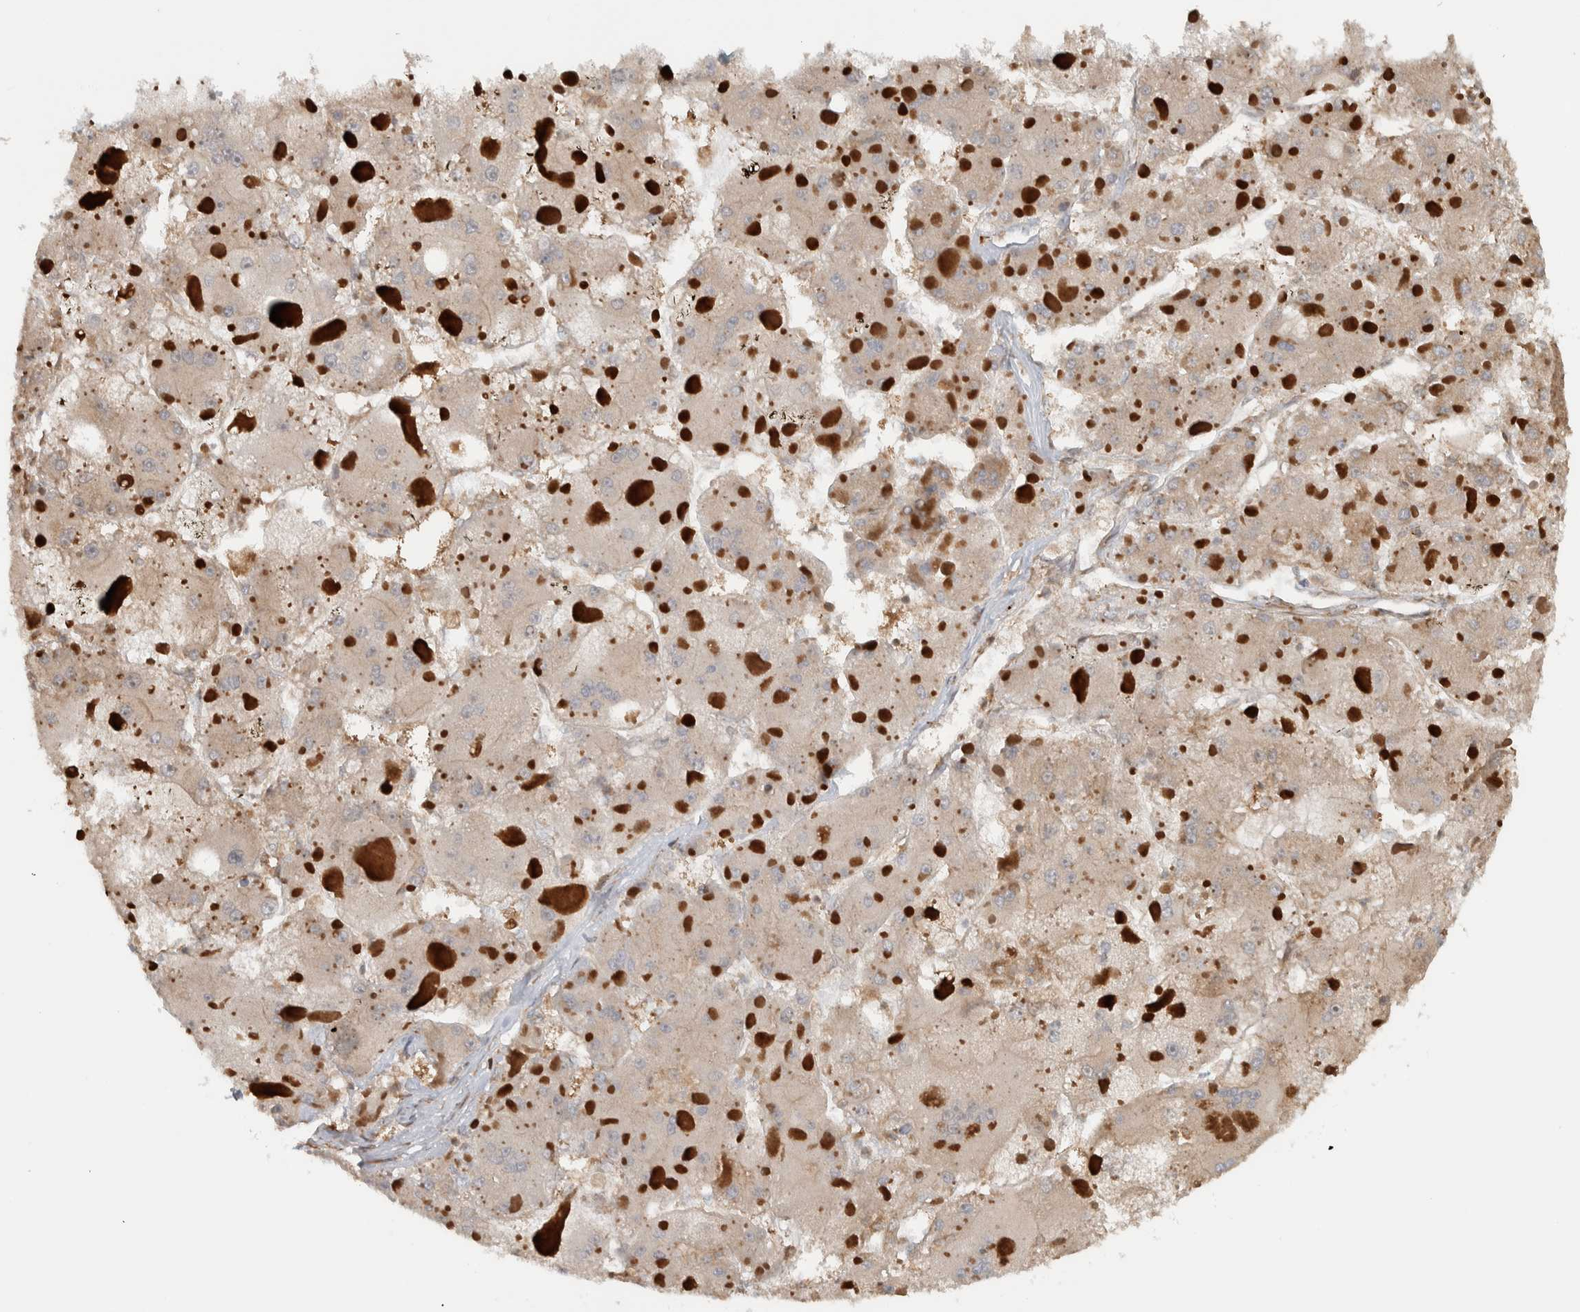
{"staining": {"intensity": "negative", "quantity": "none", "location": "none"}, "tissue": "liver cancer", "cell_type": "Tumor cells", "image_type": "cancer", "snomed": [{"axis": "morphology", "description": "Carcinoma, Hepatocellular, NOS"}, {"axis": "topography", "description": "Liver"}], "caption": "The immunohistochemistry (IHC) histopathology image has no significant expression in tumor cells of liver cancer (hepatocellular carcinoma) tissue. (Brightfield microscopy of DAB IHC at high magnification).", "gene": "CNTROB", "patient": {"sex": "female", "age": 73}}